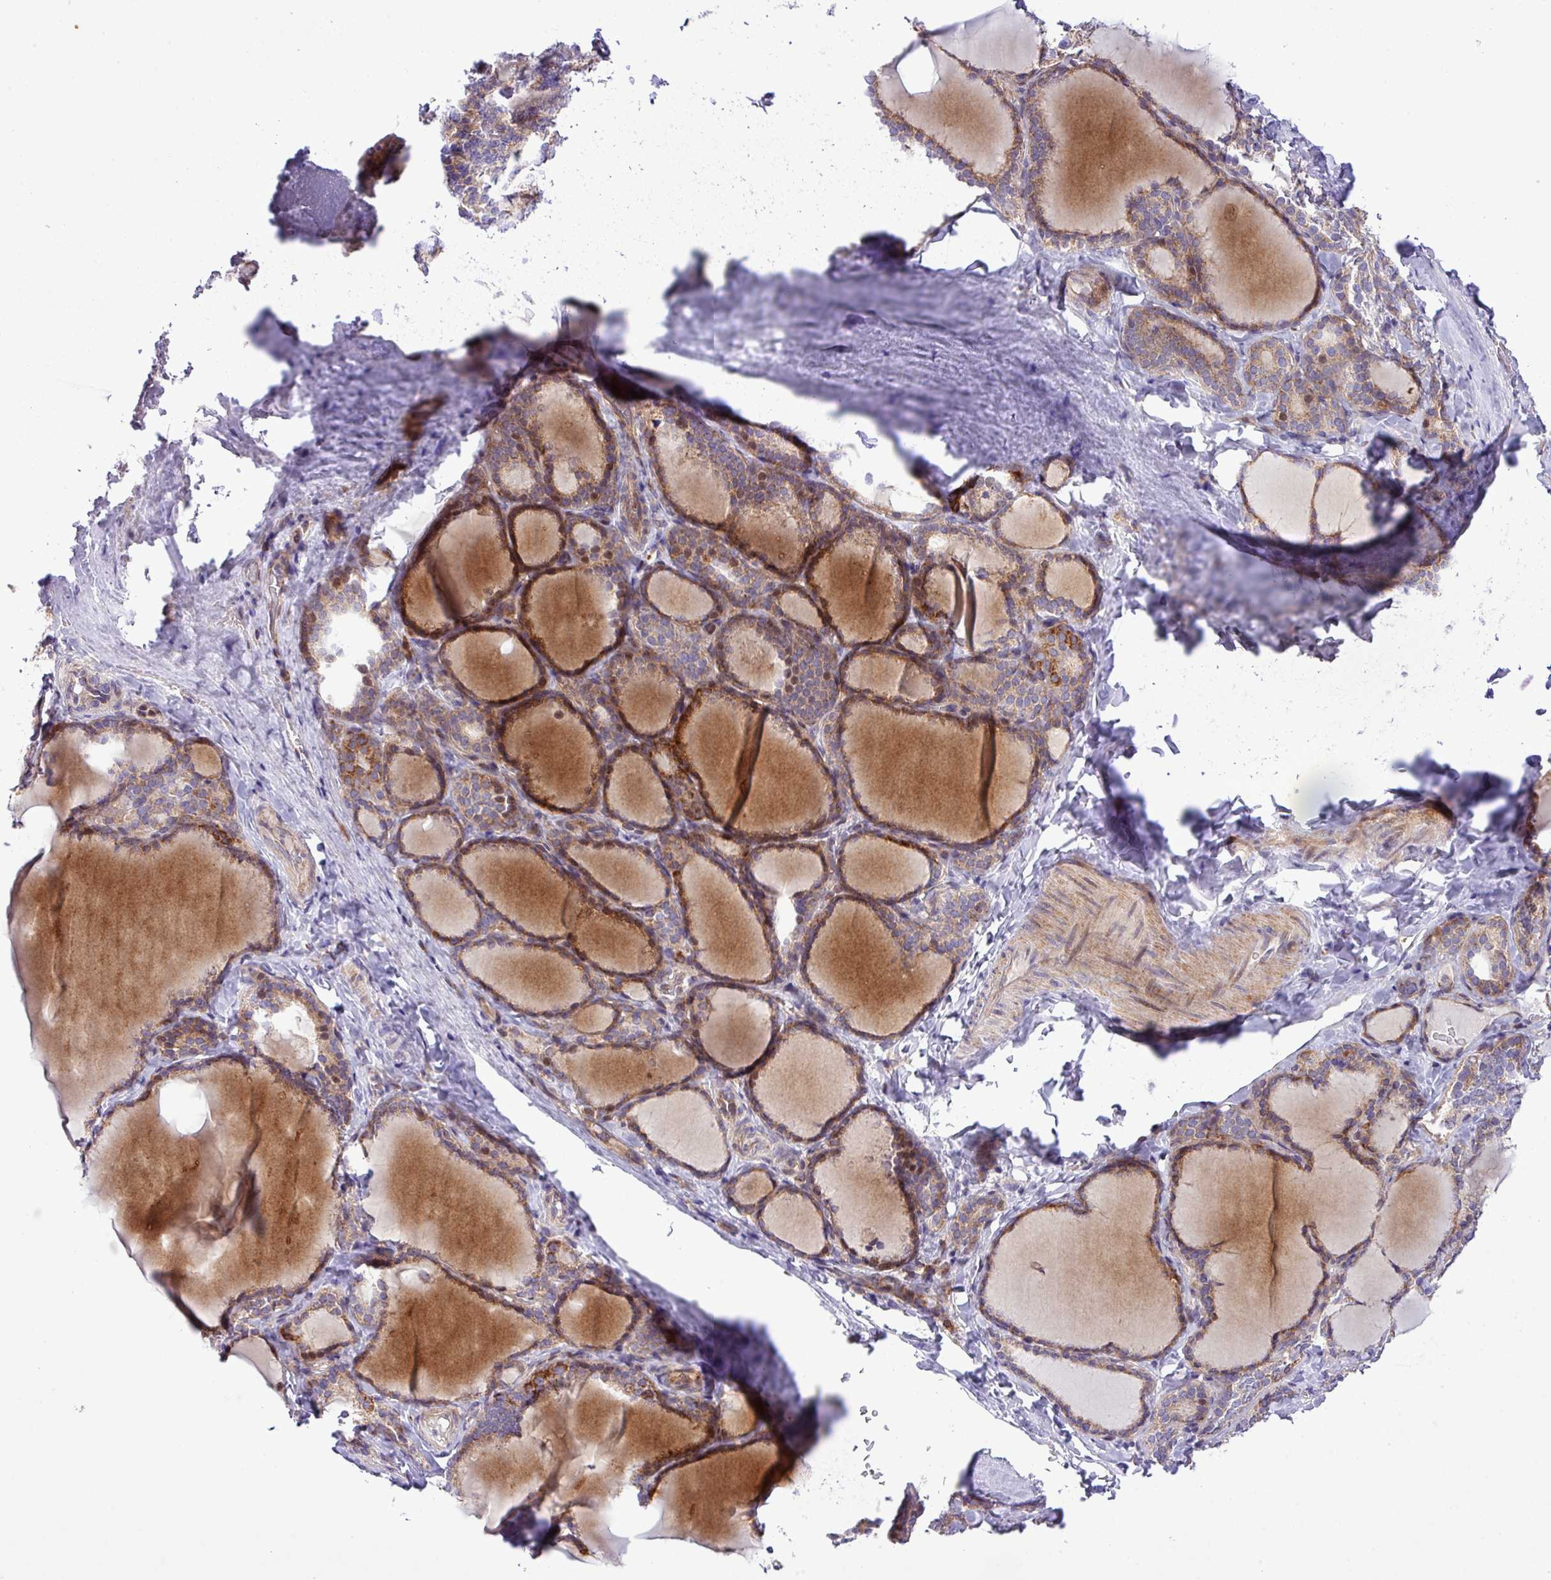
{"staining": {"intensity": "moderate", "quantity": ">75%", "location": "cytoplasmic/membranous"}, "tissue": "thyroid gland", "cell_type": "Glandular cells", "image_type": "normal", "snomed": [{"axis": "morphology", "description": "Normal tissue, NOS"}, {"axis": "topography", "description": "Thyroid gland"}], "caption": "Glandular cells reveal medium levels of moderate cytoplasmic/membranous expression in approximately >75% of cells in normal thyroid gland.", "gene": "B3GNT9", "patient": {"sex": "female", "age": 31}}